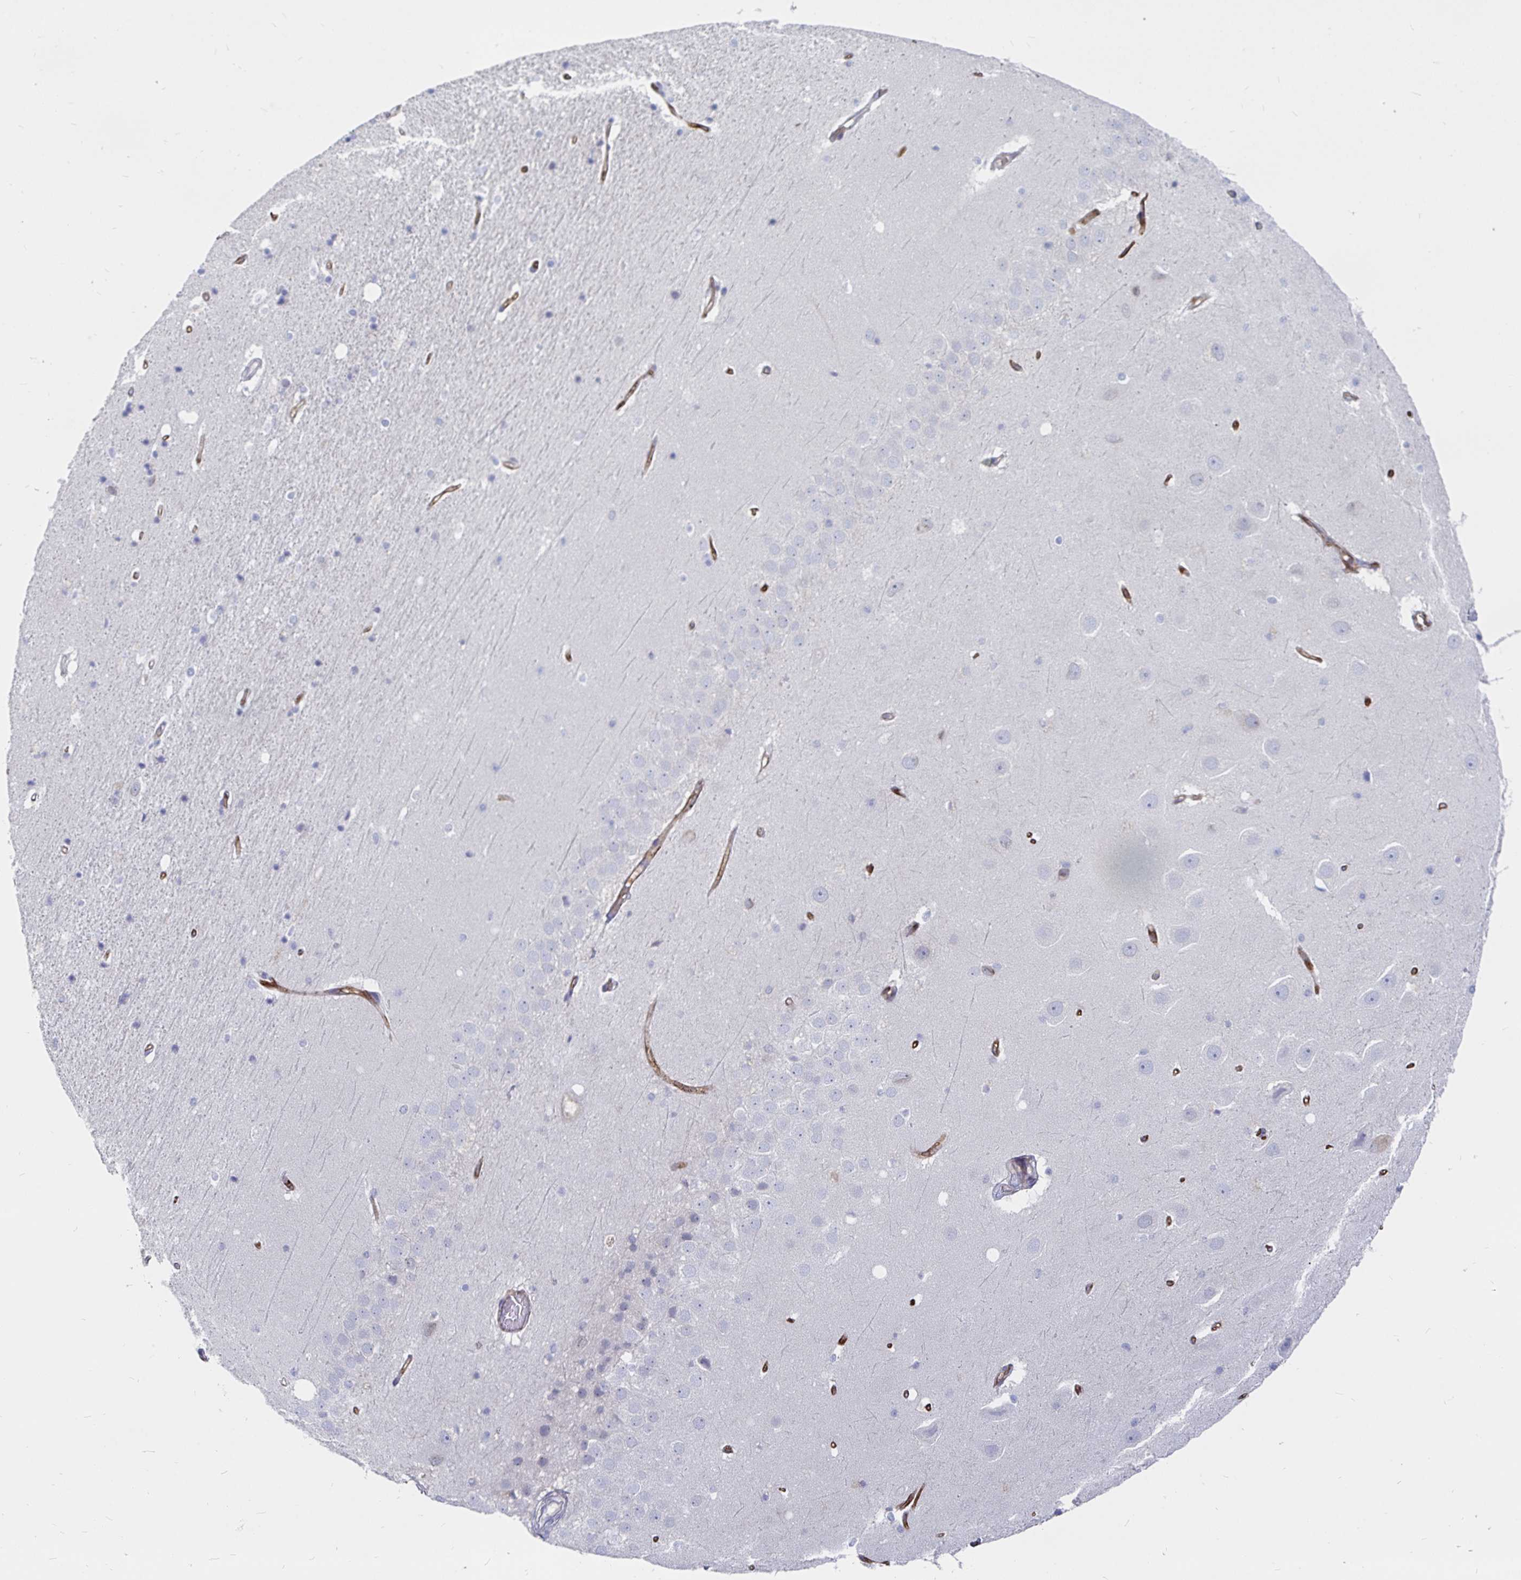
{"staining": {"intensity": "negative", "quantity": "none", "location": "none"}, "tissue": "hippocampus", "cell_type": "Glial cells", "image_type": "normal", "snomed": [{"axis": "morphology", "description": "Normal tissue, NOS"}, {"axis": "topography", "description": "Hippocampus"}], "caption": "An immunohistochemistry image of unremarkable hippocampus is shown. There is no staining in glial cells of hippocampus. (DAB IHC with hematoxylin counter stain).", "gene": "KCTD19", "patient": {"sex": "male", "age": 63}}